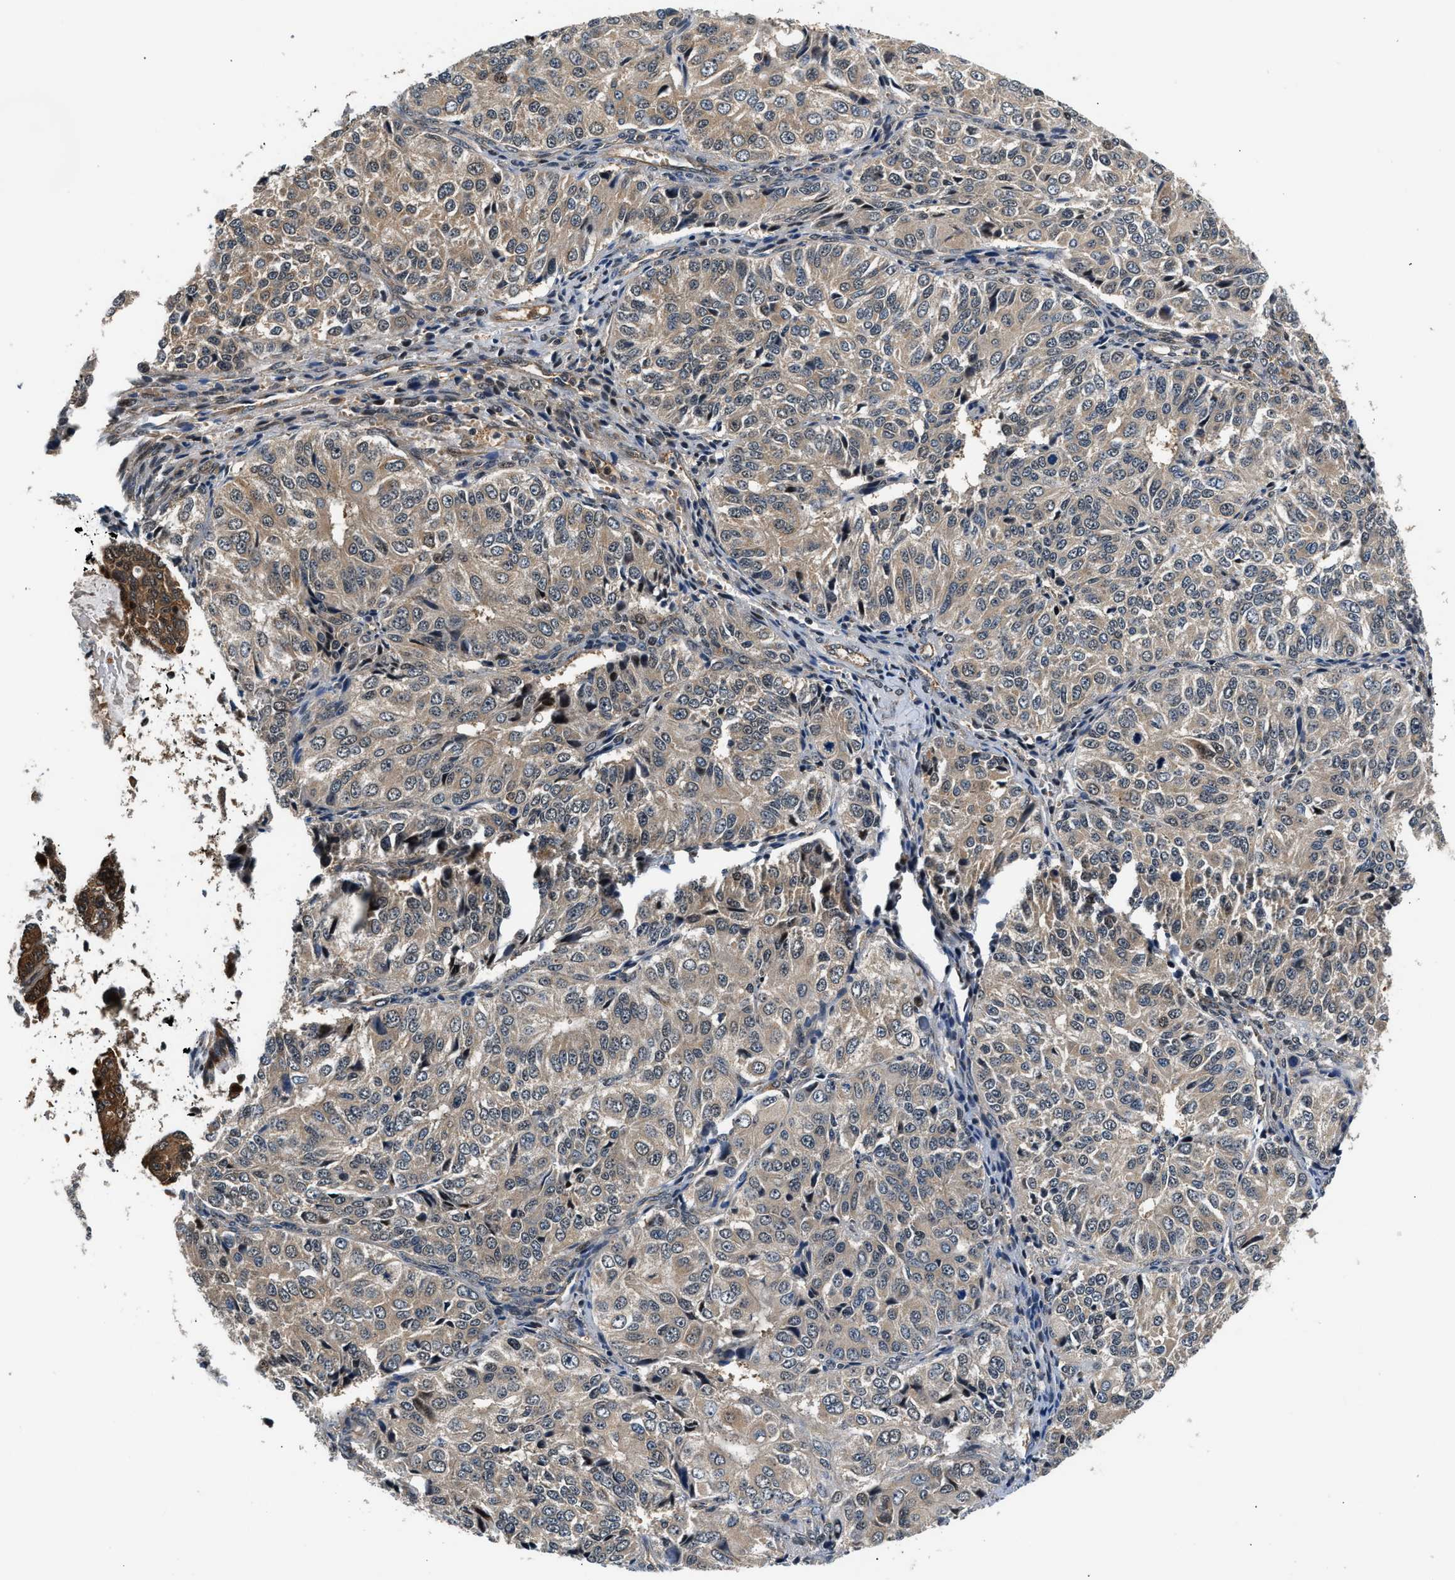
{"staining": {"intensity": "weak", "quantity": "<25%", "location": "cytoplasmic/membranous"}, "tissue": "ovarian cancer", "cell_type": "Tumor cells", "image_type": "cancer", "snomed": [{"axis": "morphology", "description": "Carcinoma, endometroid"}, {"axis": "topography", "description": "Ovary"}], "caption": "Immunohistochemical staining of ovarian cancer demonstrates no significant staining in tumor cells.", "gene": "TUT7", "patient": {"sex": "female", "age": 51}}